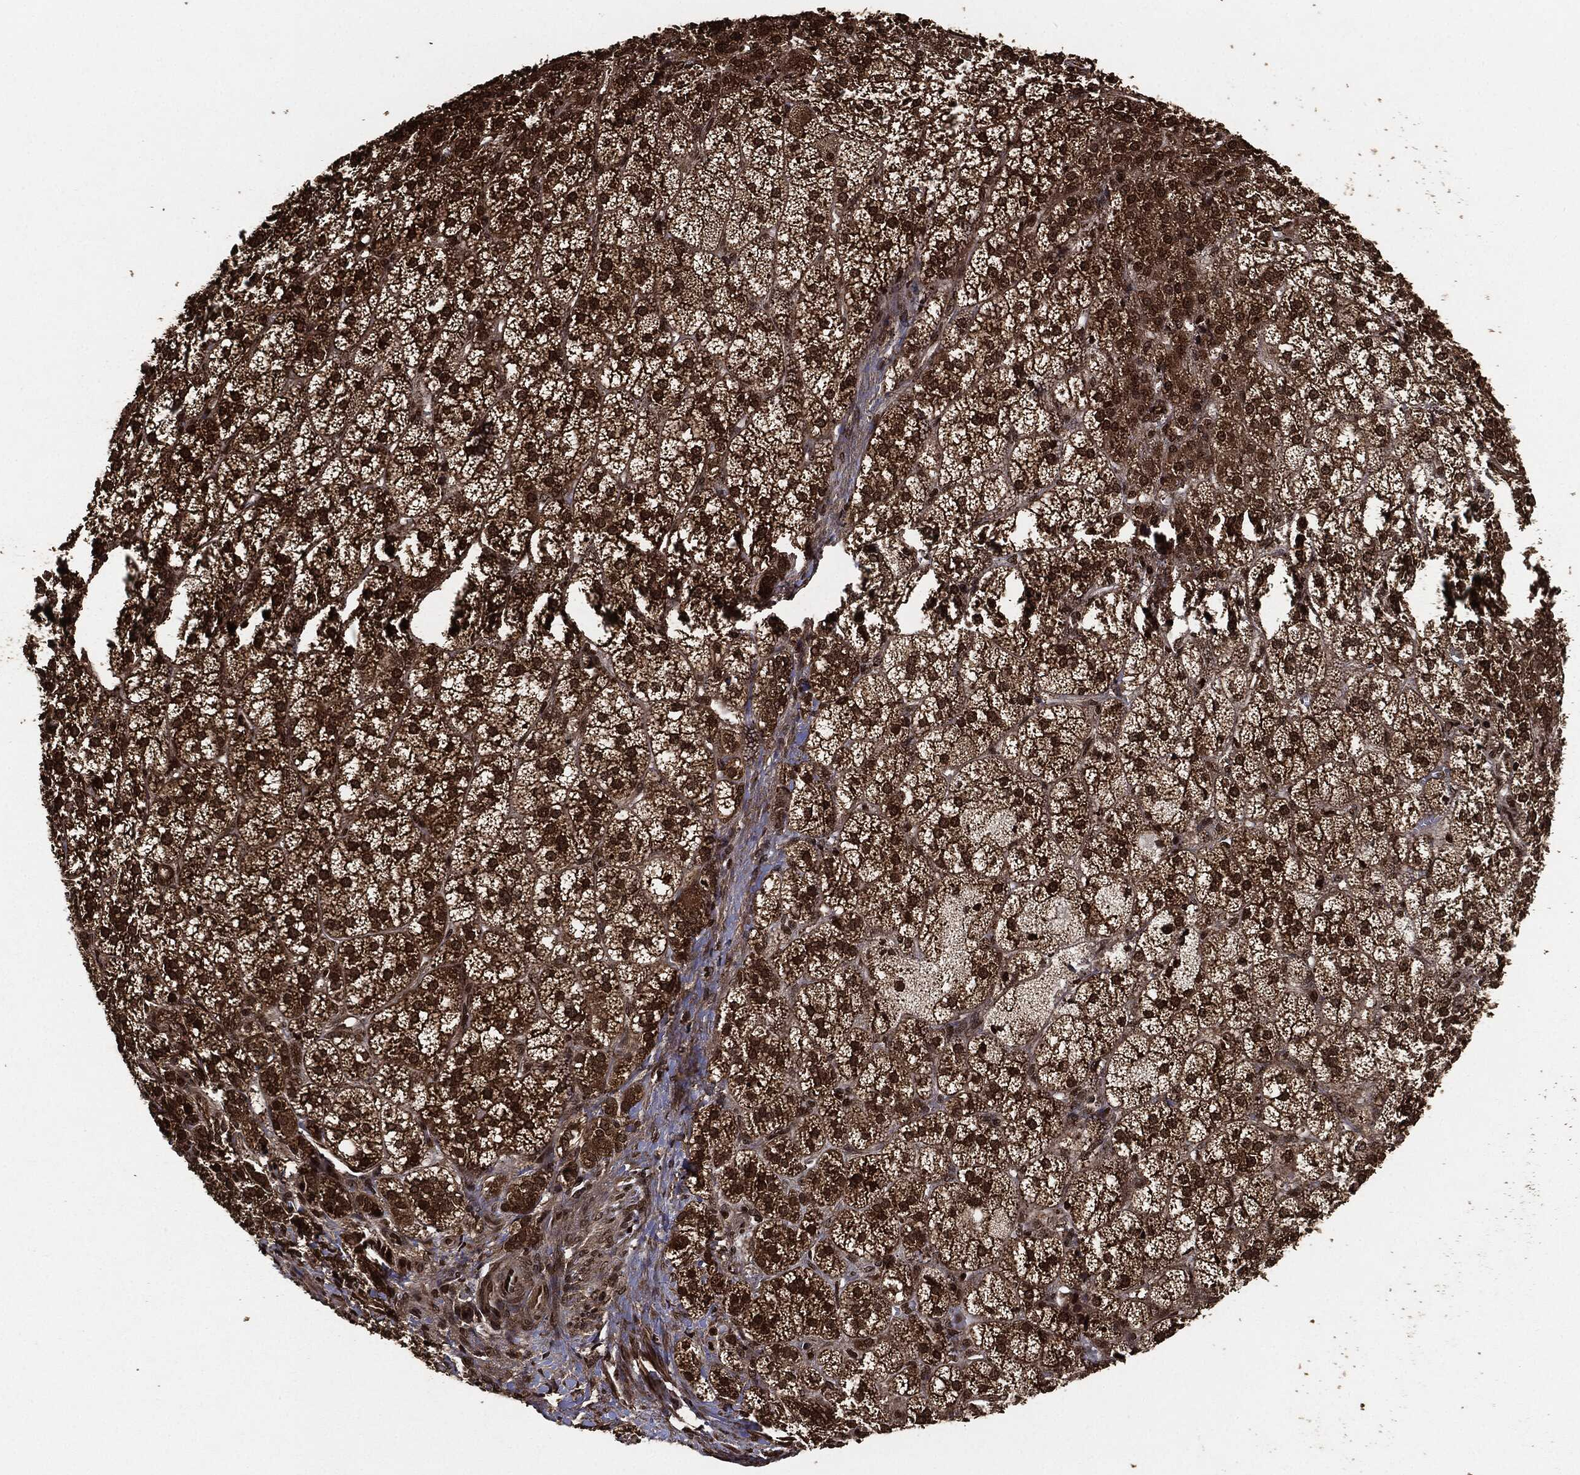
{"staining": {"intensity": "strong", "quantity": ">75%", "location": "cytoplasmic/membranous,nuclear"}, "tissue": "adrenal gland", "cell_type": "Glandular cells", "image_type": "normal", "snomed": [{"axis": "morphology", "description": "Normal tissue, NOS"}, {"axis": "topography", "description": "Adrenal gland"}], "caption": "This micrograph displays immunohistochemistry staining of benign human adrenal gland, with high strong cytoplasmic/membranous,nuclear positivity in about >75% of glandular cells.", "gene": "PDK1", "patient": {"sex": "female", "age": 60}}